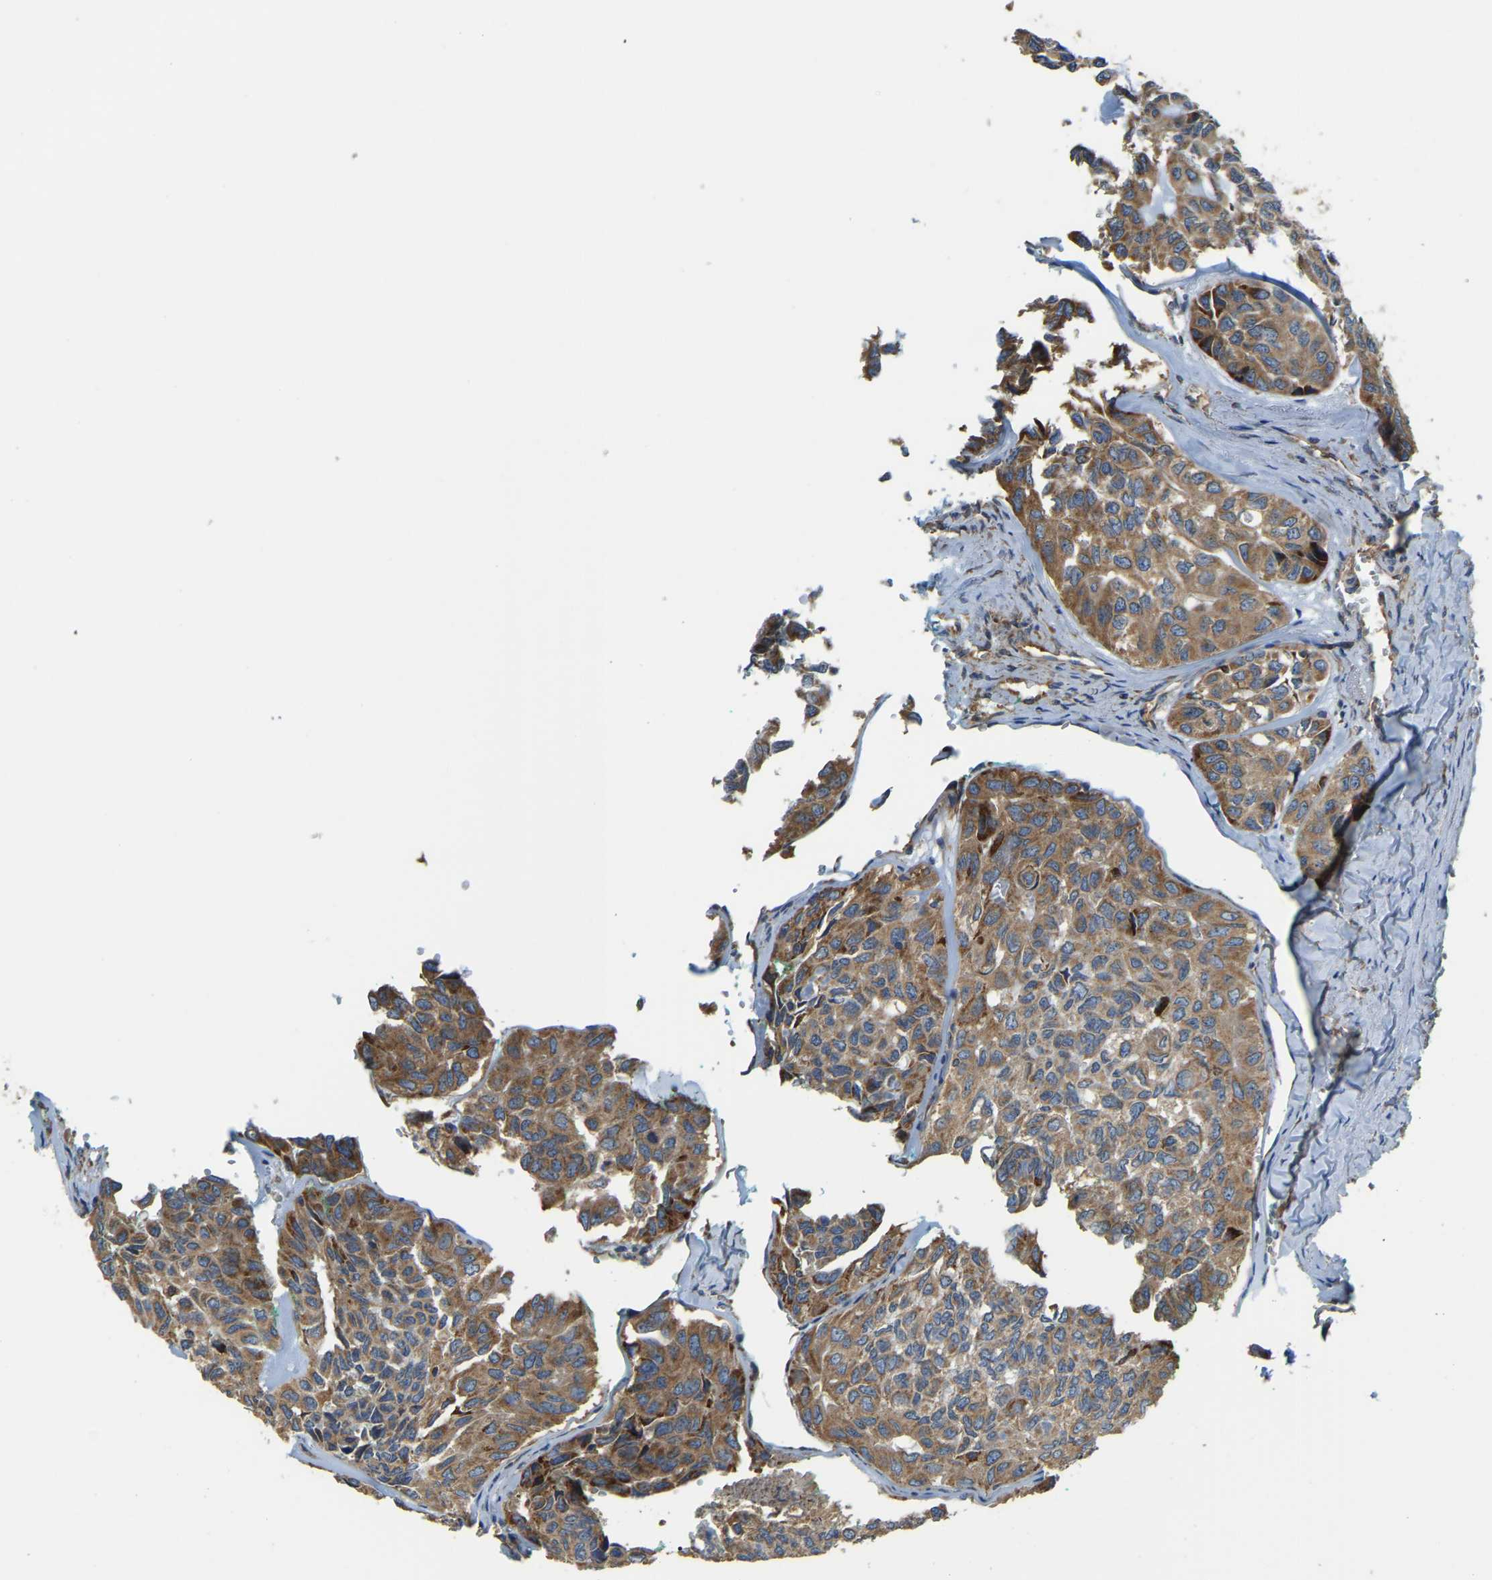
{"staining": {"intensity": "moderate", "quantity": ">75%", "location": "cytoplasmic/membranous"}, "tissue": "head and neck cancer", "cell_type": "Tumor cells", "image_type": "cancer", "snomed": [{"axis": "morphology", "description": "Adenocarcinoma, NOS"}, {"axis": "topography", "description": "Salivary gland, NOS"}, {"axis": "topography", "description": "Head-Neck"}], "caption": "This photomicrograph reveals IHC staining of human head and neck cancer (adenocarcinoma), with medium moderate cytoplasmic/membranous staining in about >75% of tumor cells.", "gene": "PSMD7", "patient": {"sex": "female", "age": 76}}